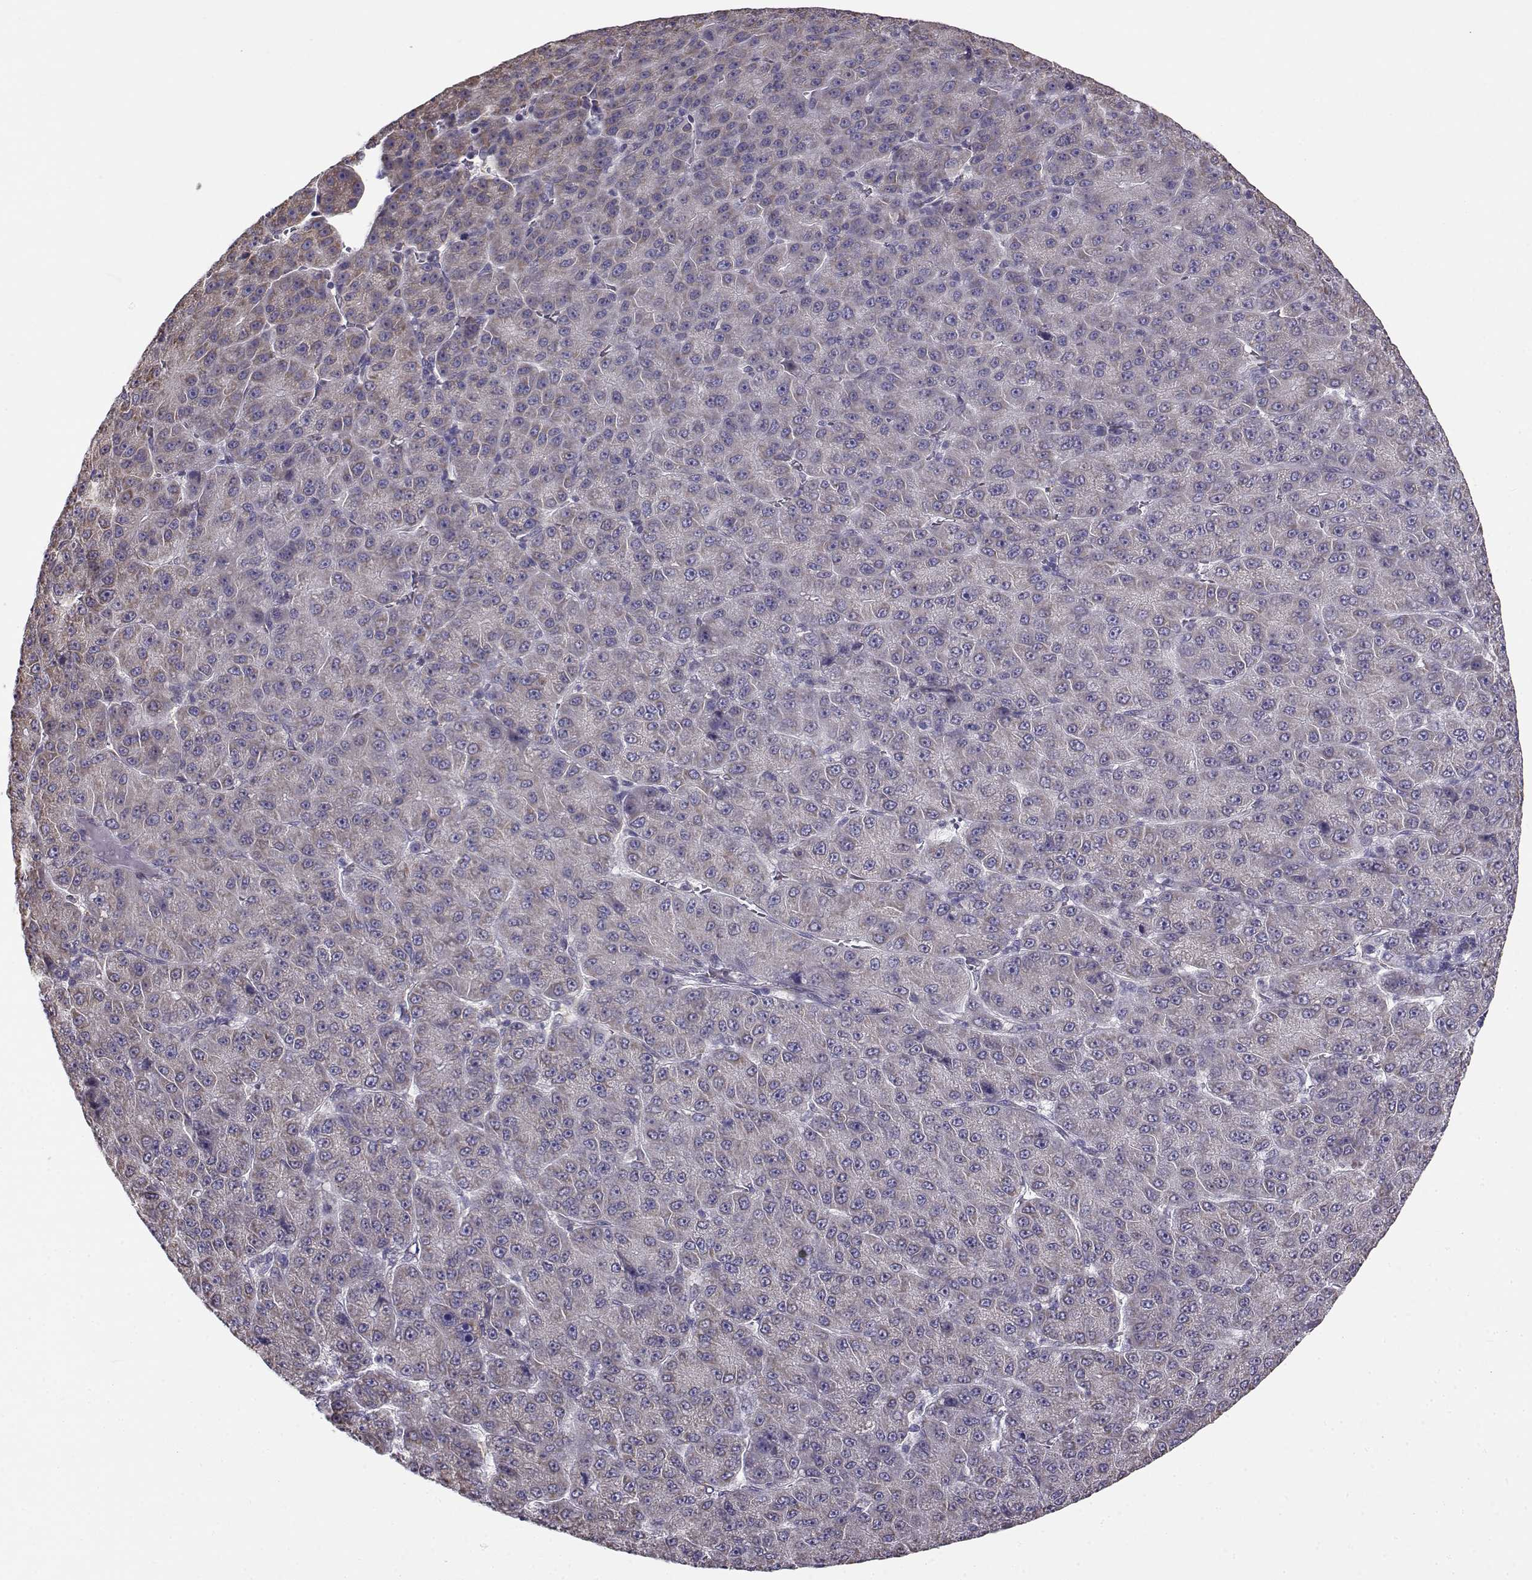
{"staining": {"intensity": "weak", "quantity": "<25%", "location": "cytoplasmic/membranous"}, "tissue": "liver cancer", "cell_type": "Tumor cells", "image_type": "cancer", "snomed": [{"axis": "morphology", "description": "Carcinoma, Hepatocellular, NOS"}, {"axis": "topography", "description": "Liver"}], "caption": "High power microscopy photomicrograph of an immunohistochemistry histopathology image of hepatocellular carcinoma (liver), revealing no significant expression in tumor cells.", "gene": "BEND6", "patient": {"sex": "male", "age": 67}}